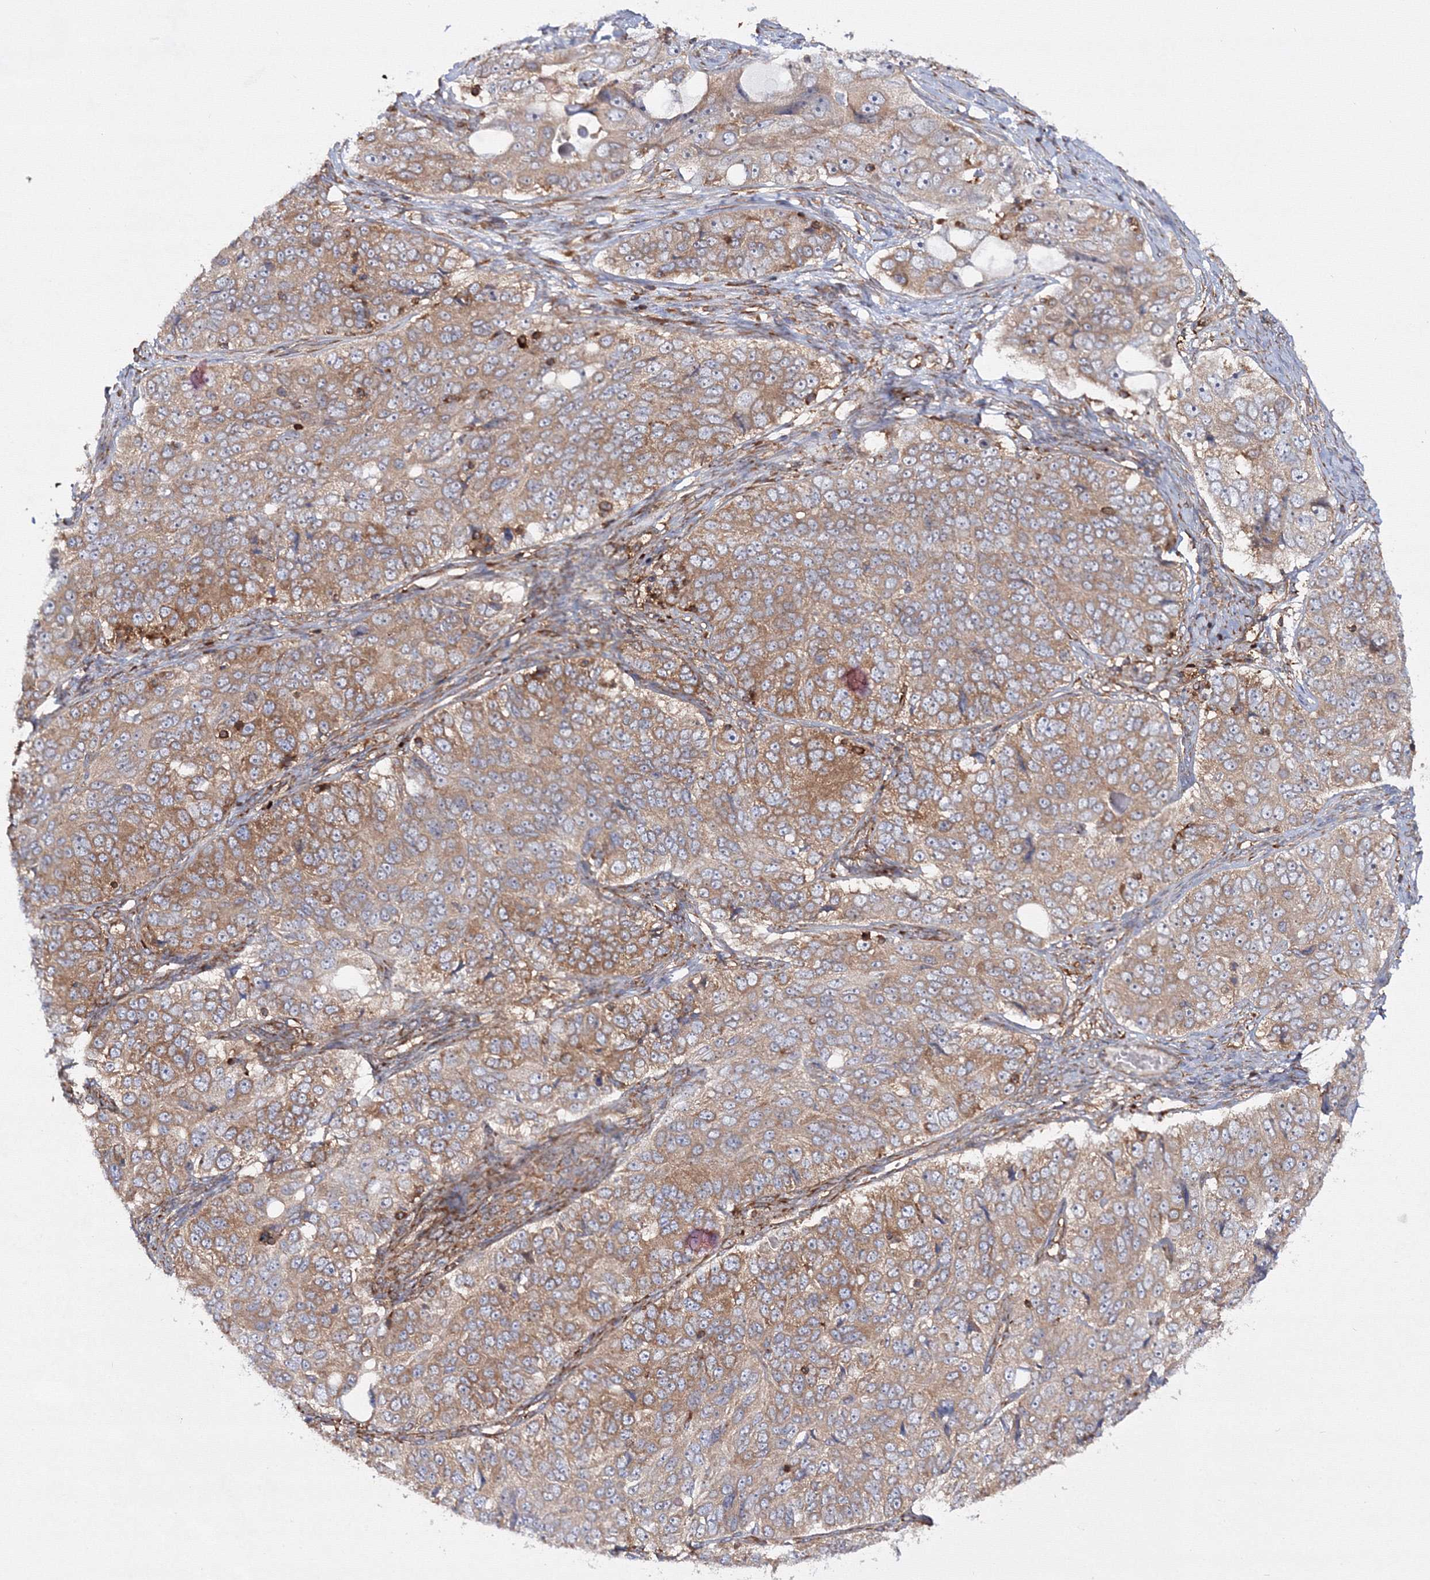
{"staining": {"intensity": "moderate", "quantity": ">75%", "location": "cytoplasmic/membranous"}, "tissue": "ovarian cancer", "cell_type": "Tumor cells", "image_type": "cancer", "snomed": [{"axis": "morphology", "description": "Carcinoma, endometroid"}, {"axis": "topography", "description": "Ovary"}], "caption": "Human ovarian cancer (endometroid carcinoma) stained with a protein marker displays moderate staining in tumor cells.", "gene": "HARS1", "patient": {"sex": "female", "age": 51}}